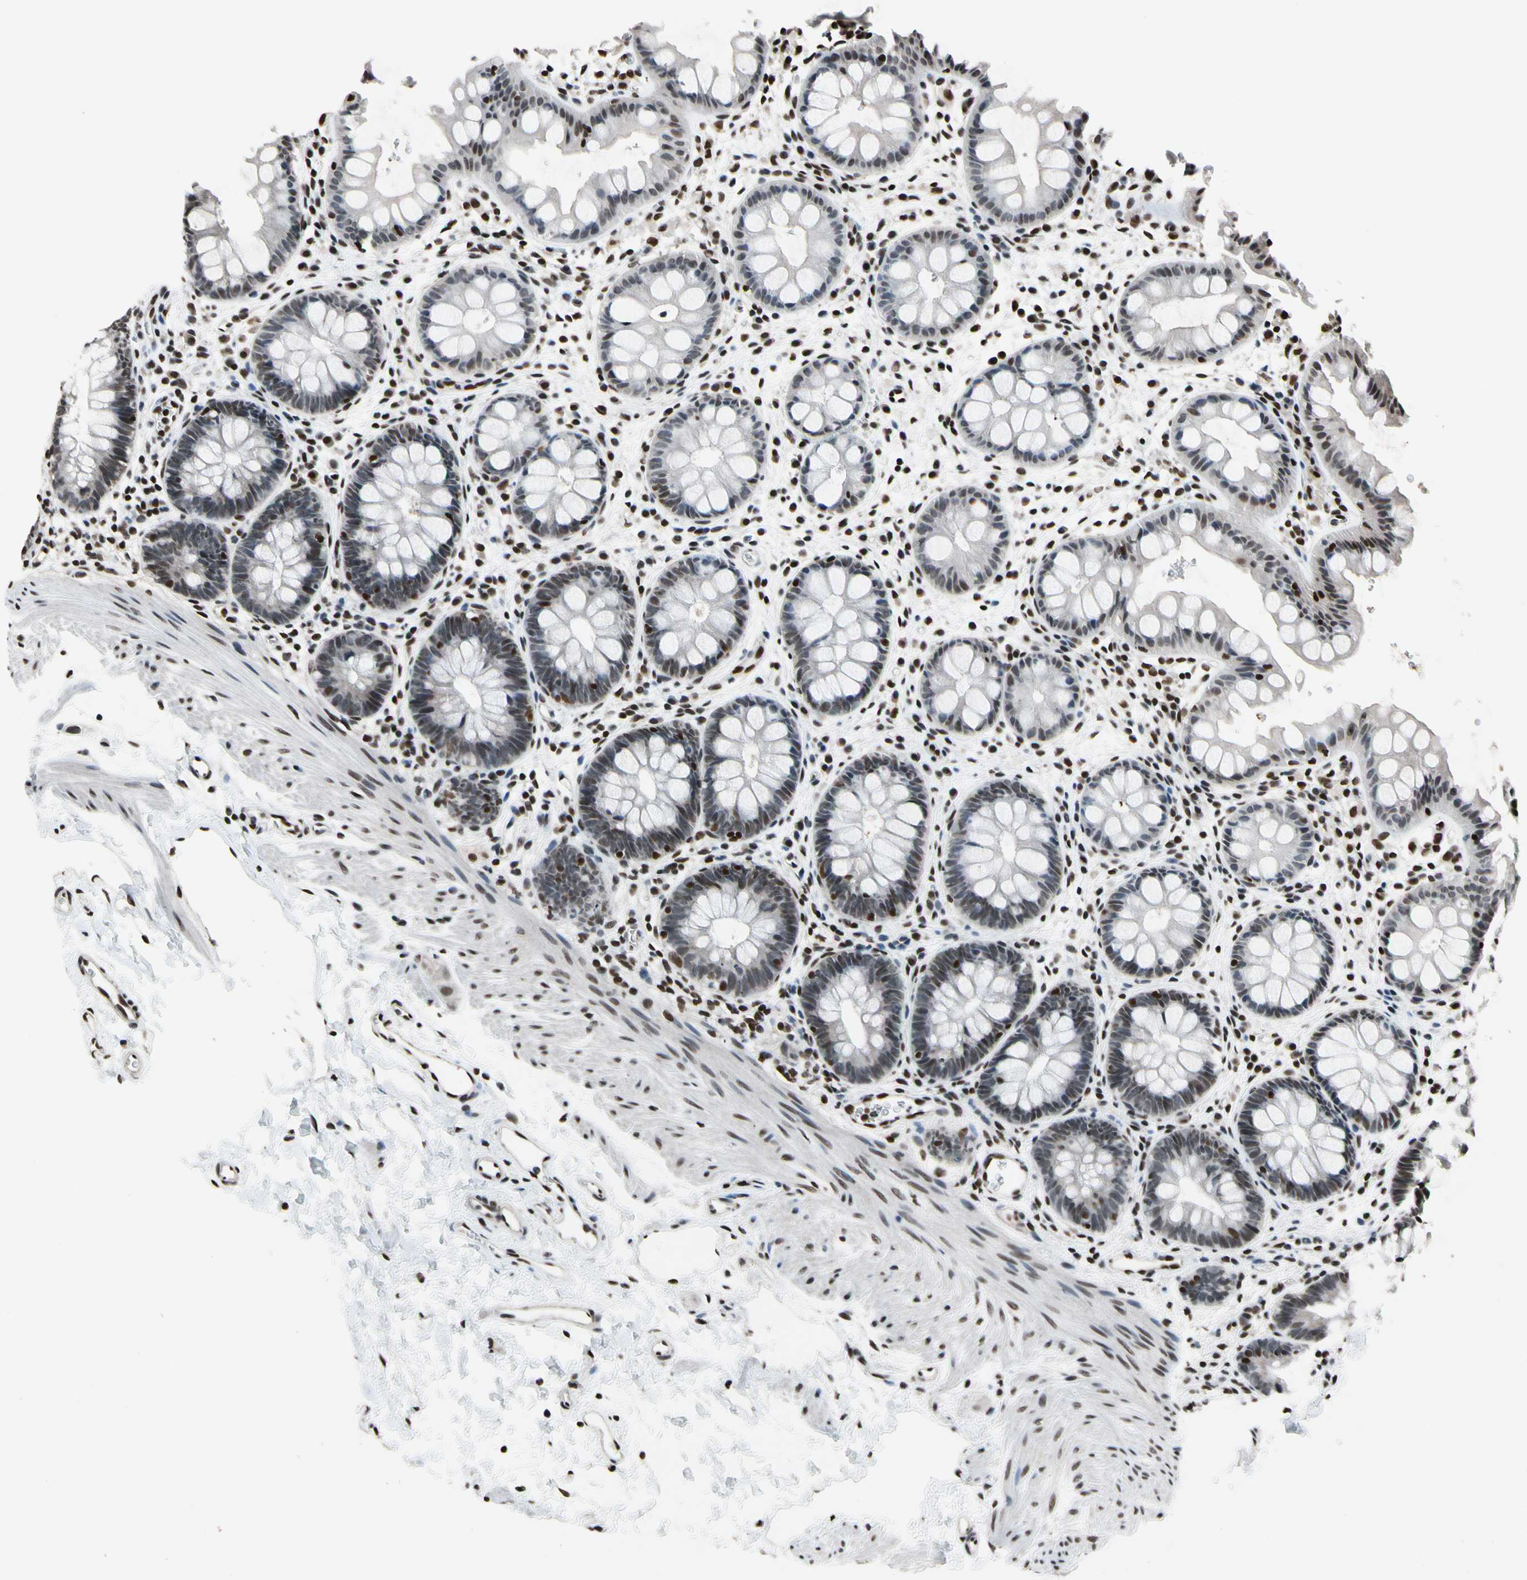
{"staining": {"intensity": "weak", "quantity": "25%-75%", "location": "nuclear"}, "tissue": "rectum", "cell_type": "Glandular cells", "image_type": "normal", "snomed": [{"axis": "morphology", "description": "Normal tissue, NOS"}, {"axis": "topography", "description": "Rectum"}], "caption": "Immunohistochemical staining of unremarkable human rectum shows weak nuclear protein positivity in approximately 25%-75% of glandular cells.", "gene": "RECQL", "patient": {"sex": "female", "age": 24}}